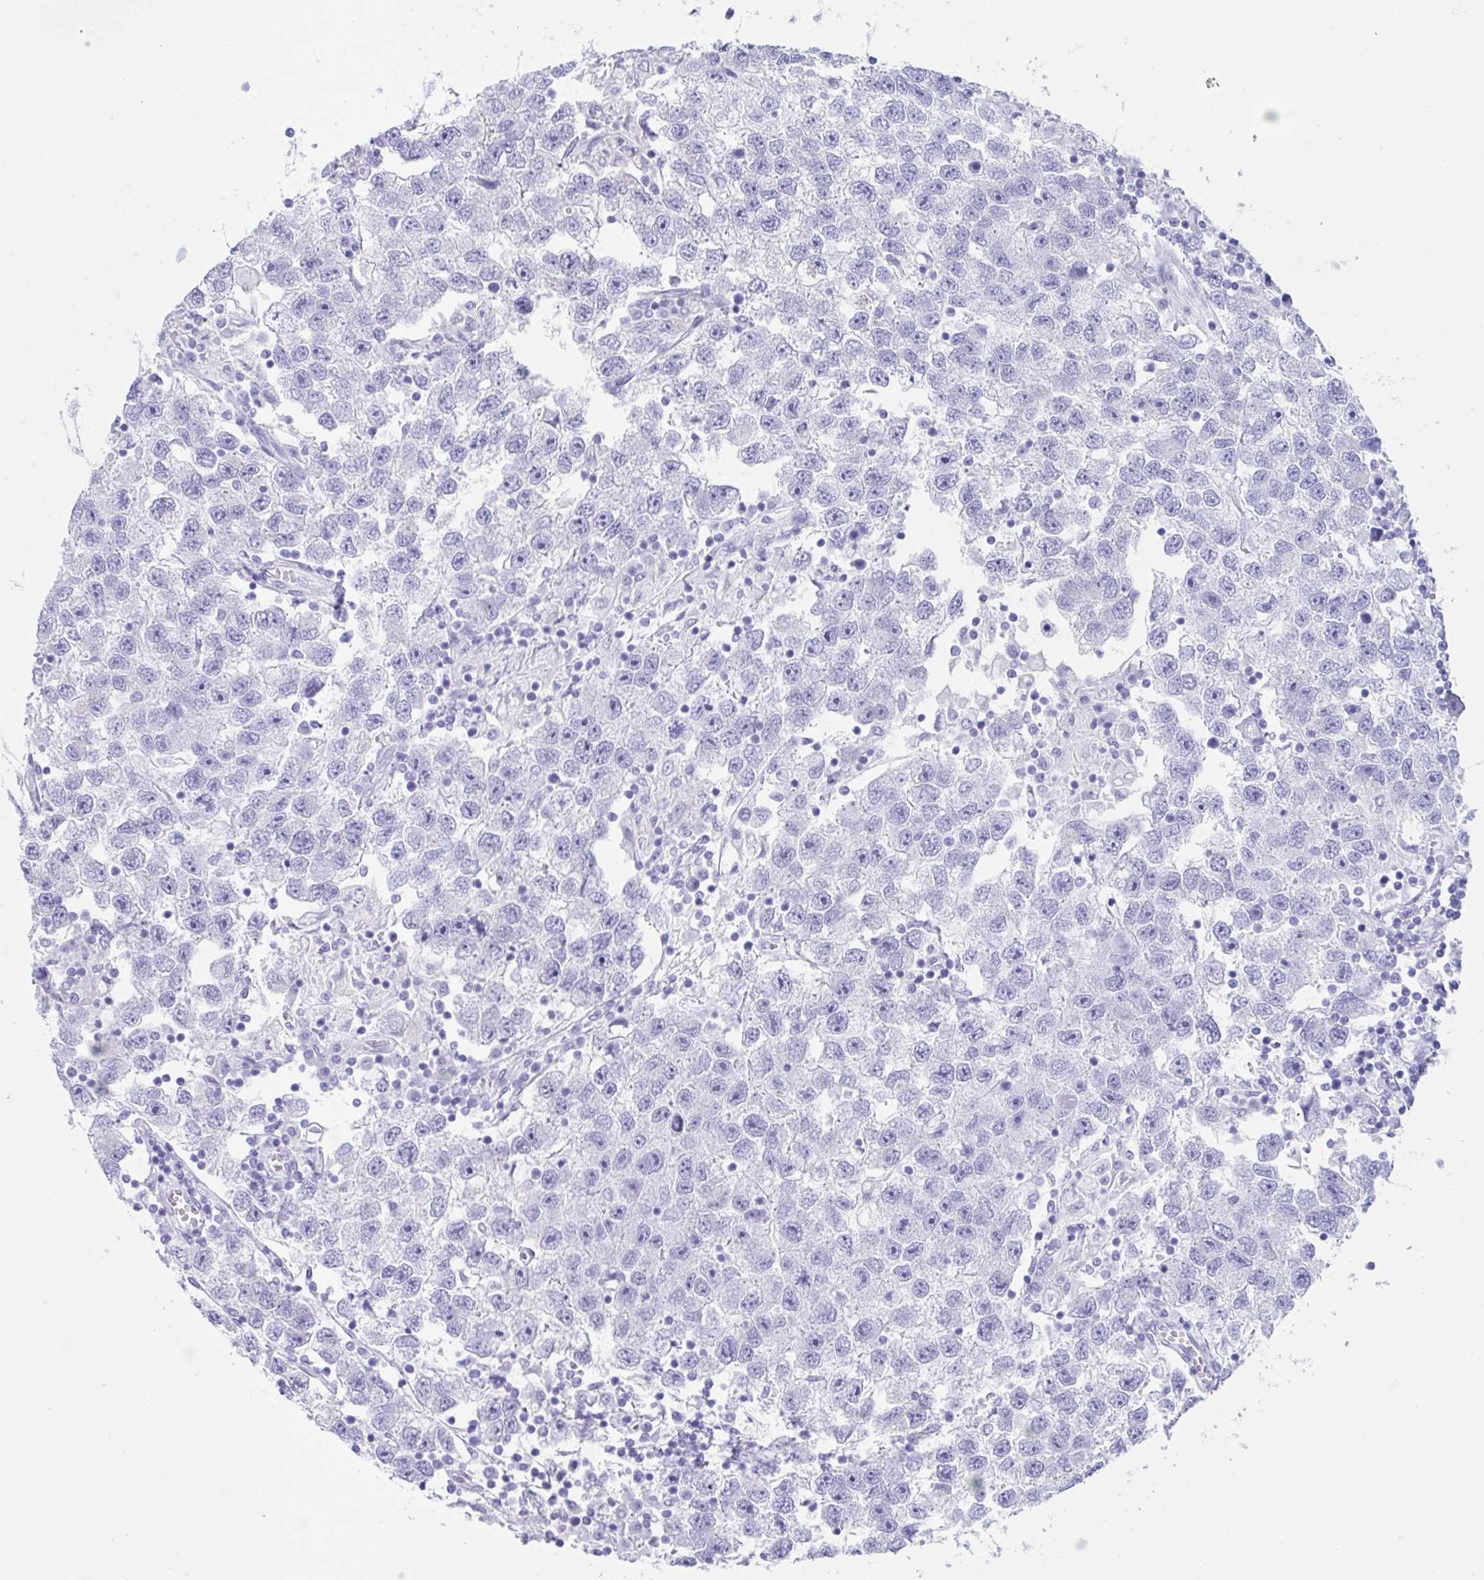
{"staining": {"intensity": "negative", "quantity": "none", "location": "none"}, "tissue": "testis cancer", "cell_type": "Tumor cells", "image_type": "cancer", "snomed": [{"axis": "morphology", "description": "Seminoma, NOS"}, {"axis": "topography", "description": "Testis"}], "caption": "Immunohistochemistry (IHC) photomicrograph of testis cancer (seminoma) stained for a protein (brown), which reveals no staining in tumor cells. Brightfield microscopy of immunohistochemistry stained with DAB (brown) and hematoxylin (blue), captured at high magnification.", "gene": "CPTP", "patient": {"sex": "male", "age": 26}}